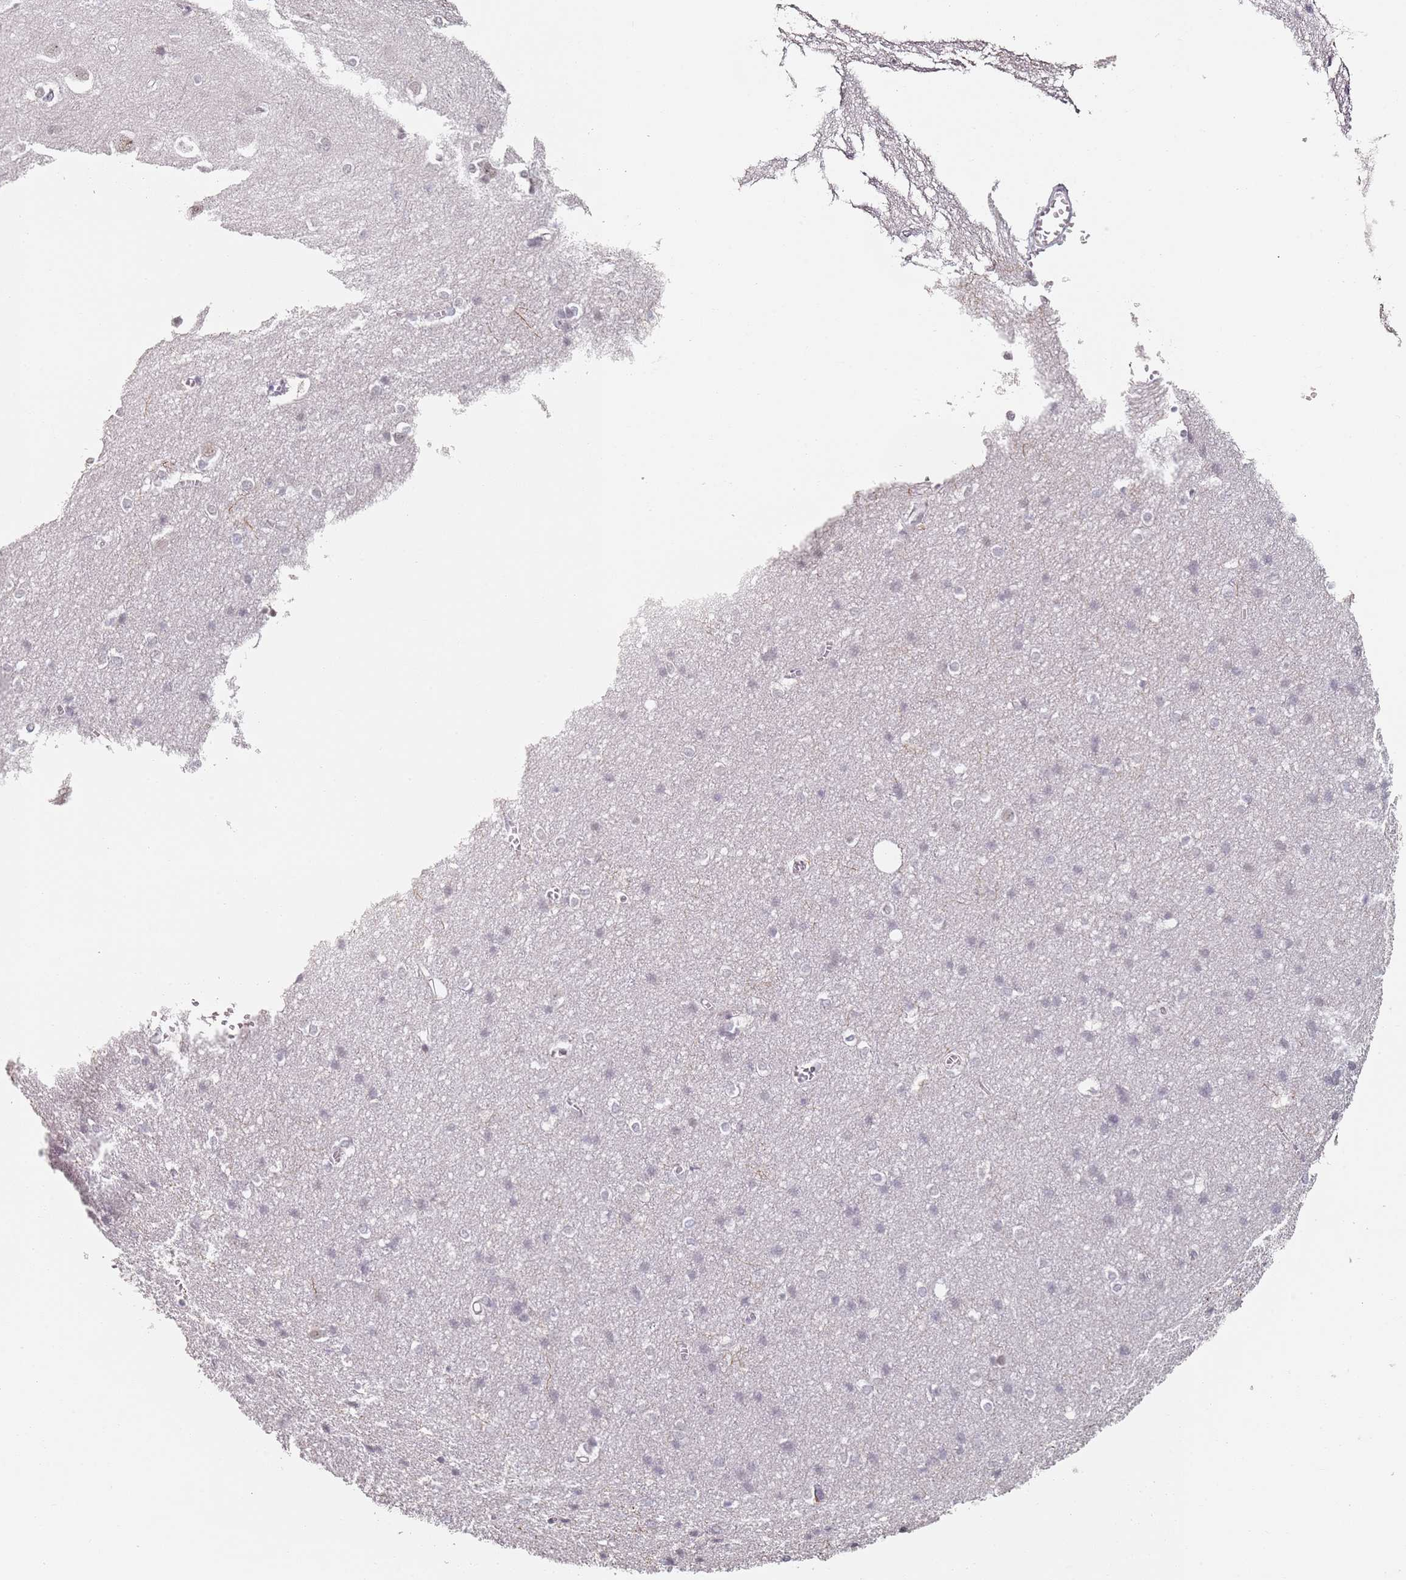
{"staining": {"intensity": "negative", "quantity": "none", "location": "none"}, "tissue": "cerebral cortex", "cell_type": "Endothelial cells", "image_type": "normal", "snomed": [{"axis": "morphology", "description": "Normal tissue, NOS"}, {"axis": "topography", "description": "Cerebral cortex"}], "caption": "This histopathology image is of benign cerebral cortex stained with immunohistochemistry to label a protein in brown with the nuclei are counter-stained blue. There is no positivity in endothelial cells.", "gene": "DNAH11", "patient": {"sex": "male", "age": 37}}